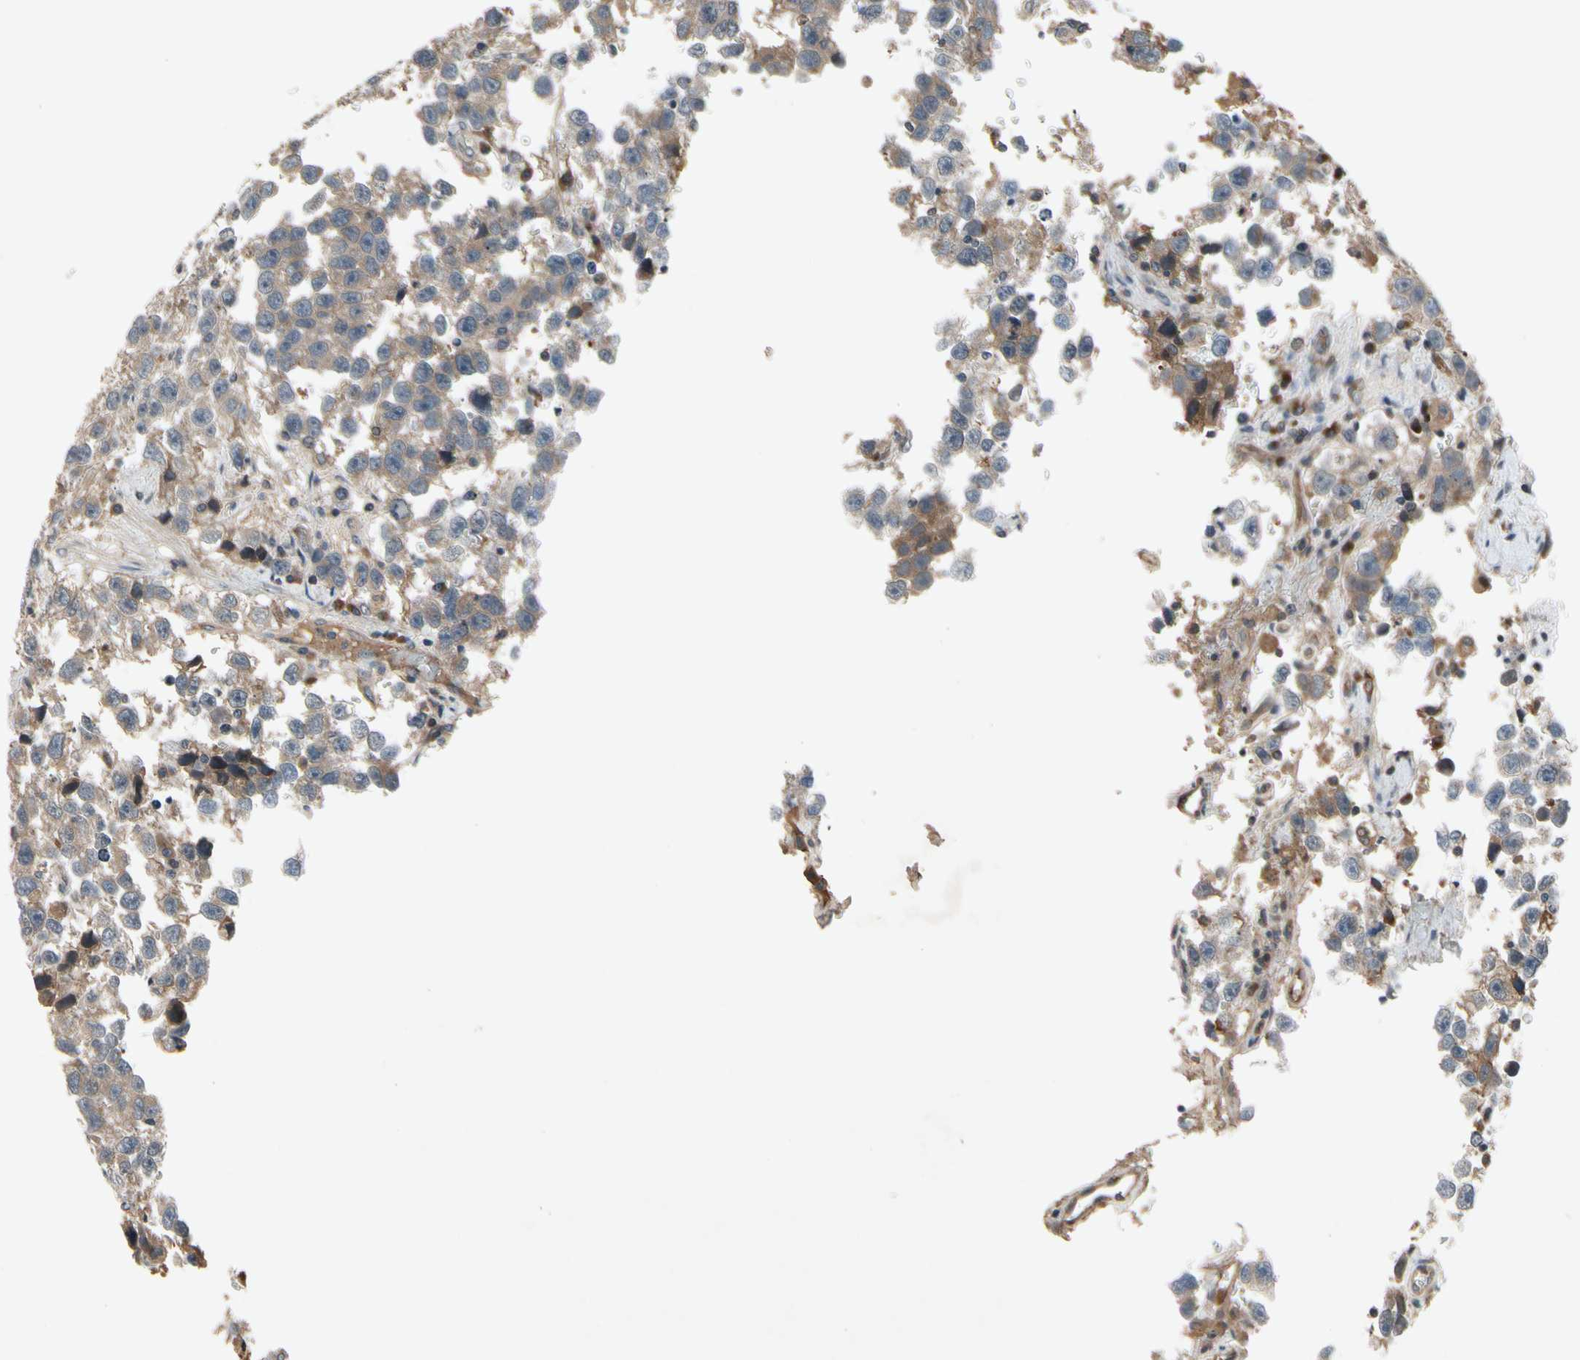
{"staining": {"intensity": "moderate", "quantity": ">75%", "location": "cytoplasmic/membranous"}, "tissue": "testis cancer", "cell_type": "Tumor cells", "image_type": "cancer", "snomed": [{"axis": "morphology", "description": "Seminoma, NOS"}, {"axis": "topography", "description": "Testis"}], "caption": "DAB immunohistochemical staining of human testis cancer shows moderate cytoplasmic/membranous protein staining in about >75% of tumor cells. (IHC, brightfield microscopy, high magnification).", "gene": "NSF", "patient": {"sex": "male", "age": 33}}